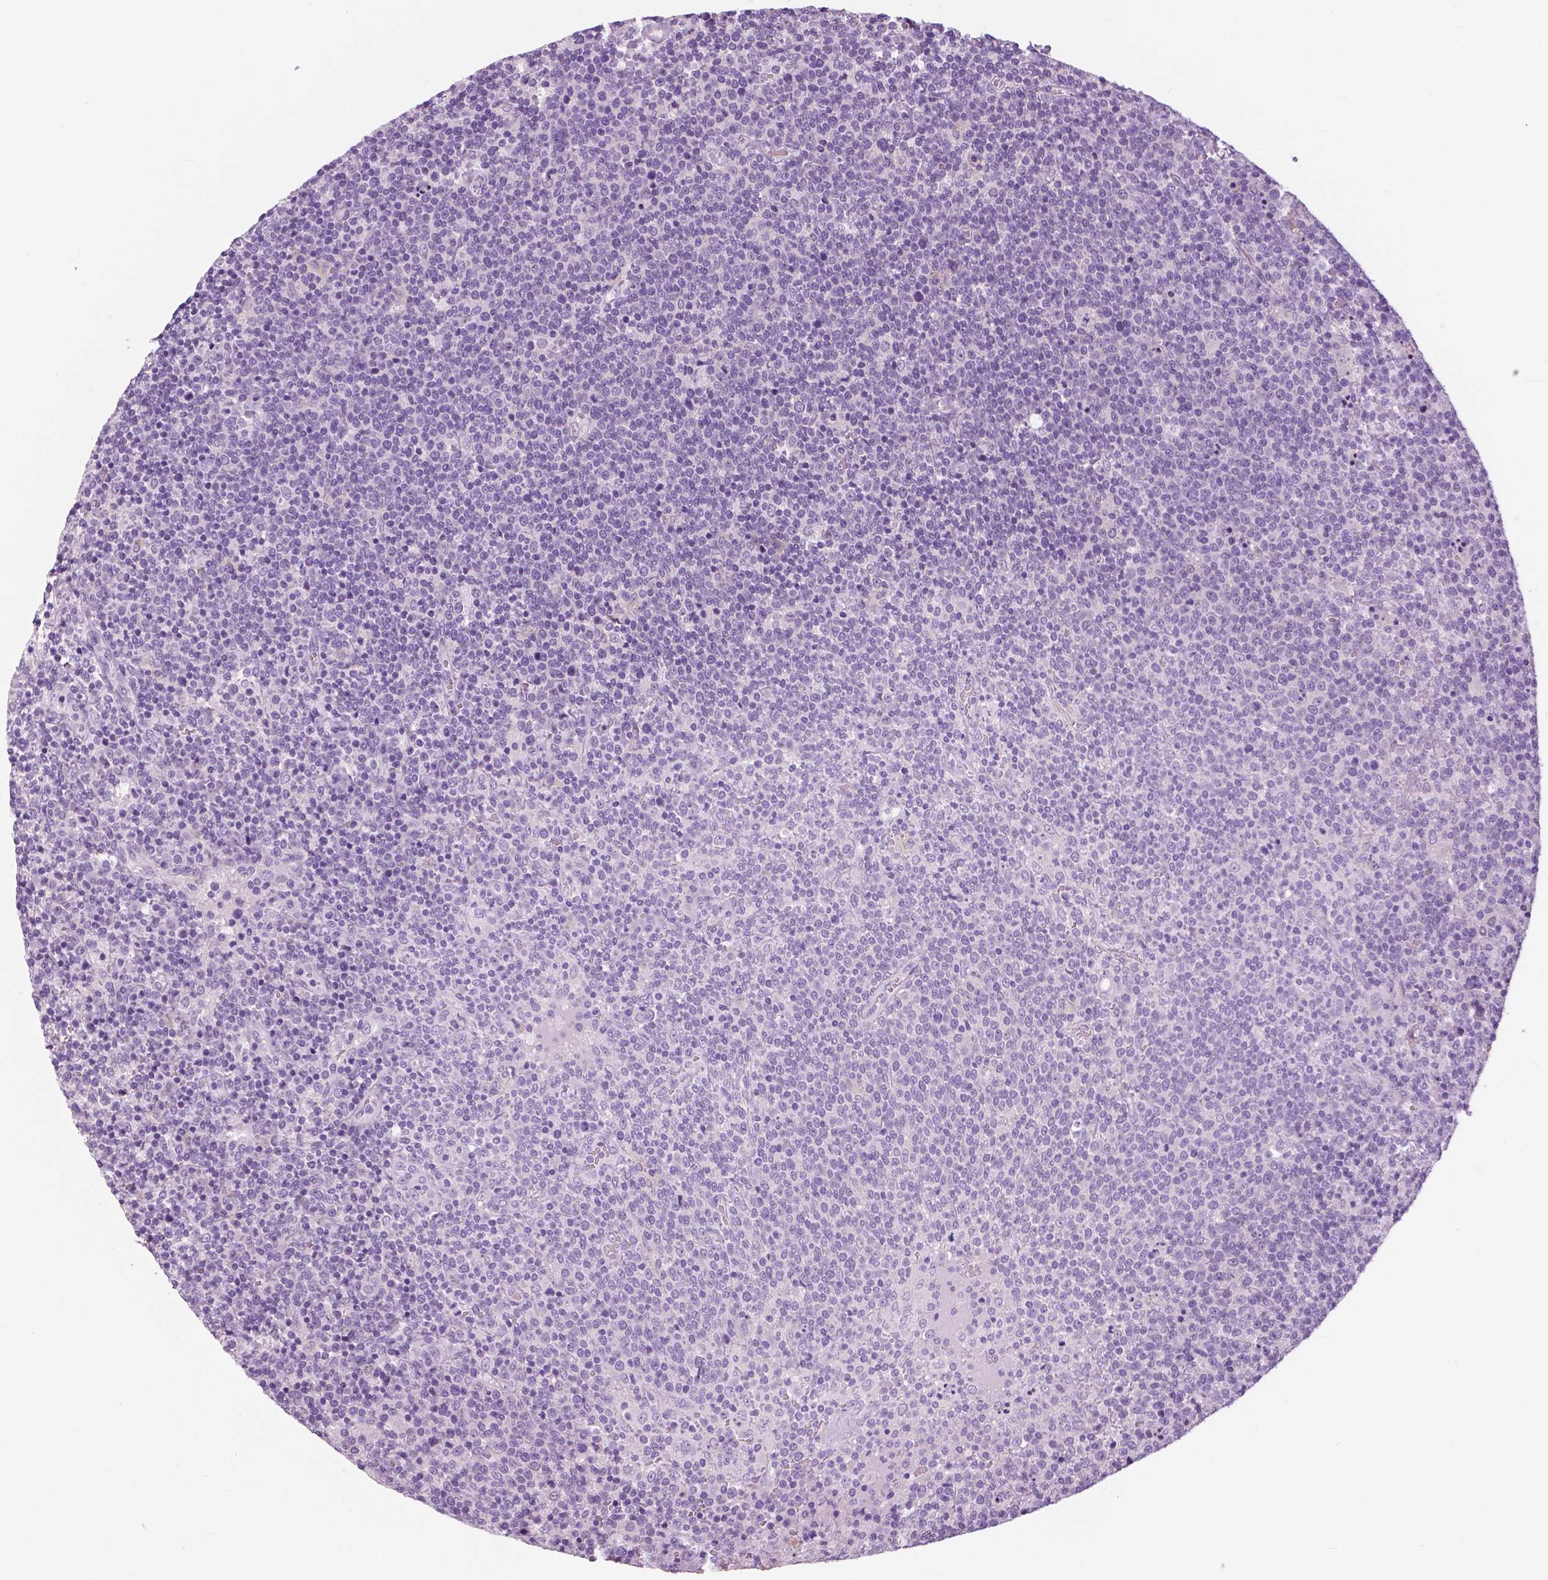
{"staining": {"intensity": "negative", "quantity": "none", "location": "none"}, "tissue": "lymphoma", "cell_type": "Tumor cells", "image_type": "cancer", "snomed": [{"axis": "morphology", "description": "Malignant lymphoma, non-Hodgkin's type, High grade"}, {"axis": "topography", "description": "Lymph node"}], "caption": "This is a micrograph of immunohistochemistry (IHC) staining of malignant lymphoma, non-Hodgkin's type (high-grade), which shows no staining in tumor cells.", "gene": "SERPINI1", "patient": {"sex": "male", "age": 61}}